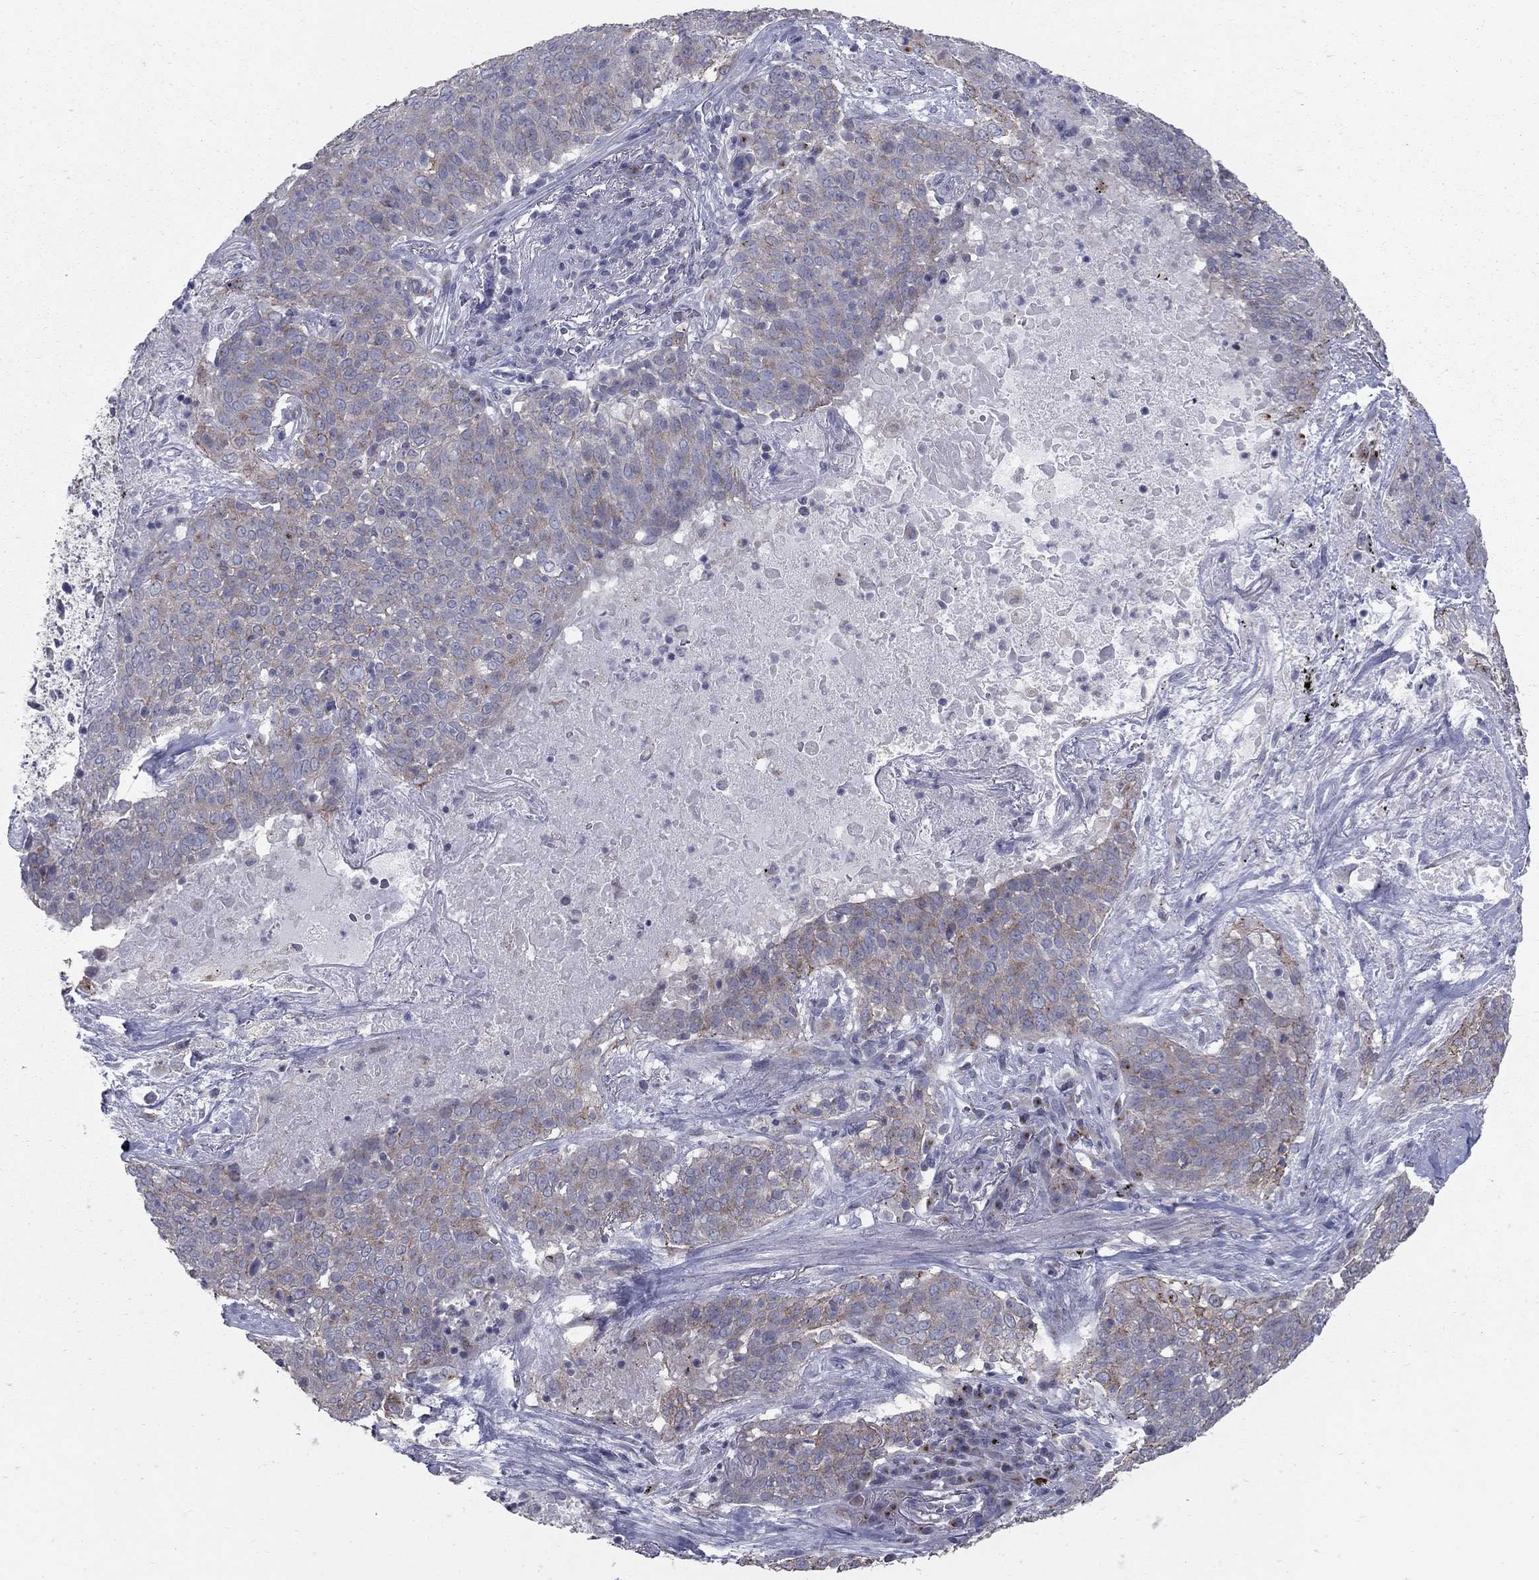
{"staining": {"intensity": "moderate", "quantity": ">75%", "location": "cytoplasmic/membranous"}, "tissue": "lung cancer", "cell_type": "Tumor cells", "image_type": "cancer", "snomed": [{"axis": "morphology", "description": "Squamous cell carcinoma, NOS"}, {"axis": "topography", "description": "Lung"}], "caption": "Immunohistochemical staining of lung squamous cell carcinoma demonstrates medium levels of moderate cytoplasmic/membranous positivity in about >75% of tumor cells. Using DAB (brown) and hematoxylin (blue) stains, captured at high magnification using brightfield microscopy.", "gene": "KIAA0319L", "patient": {"sex": "male", "age": 82}}